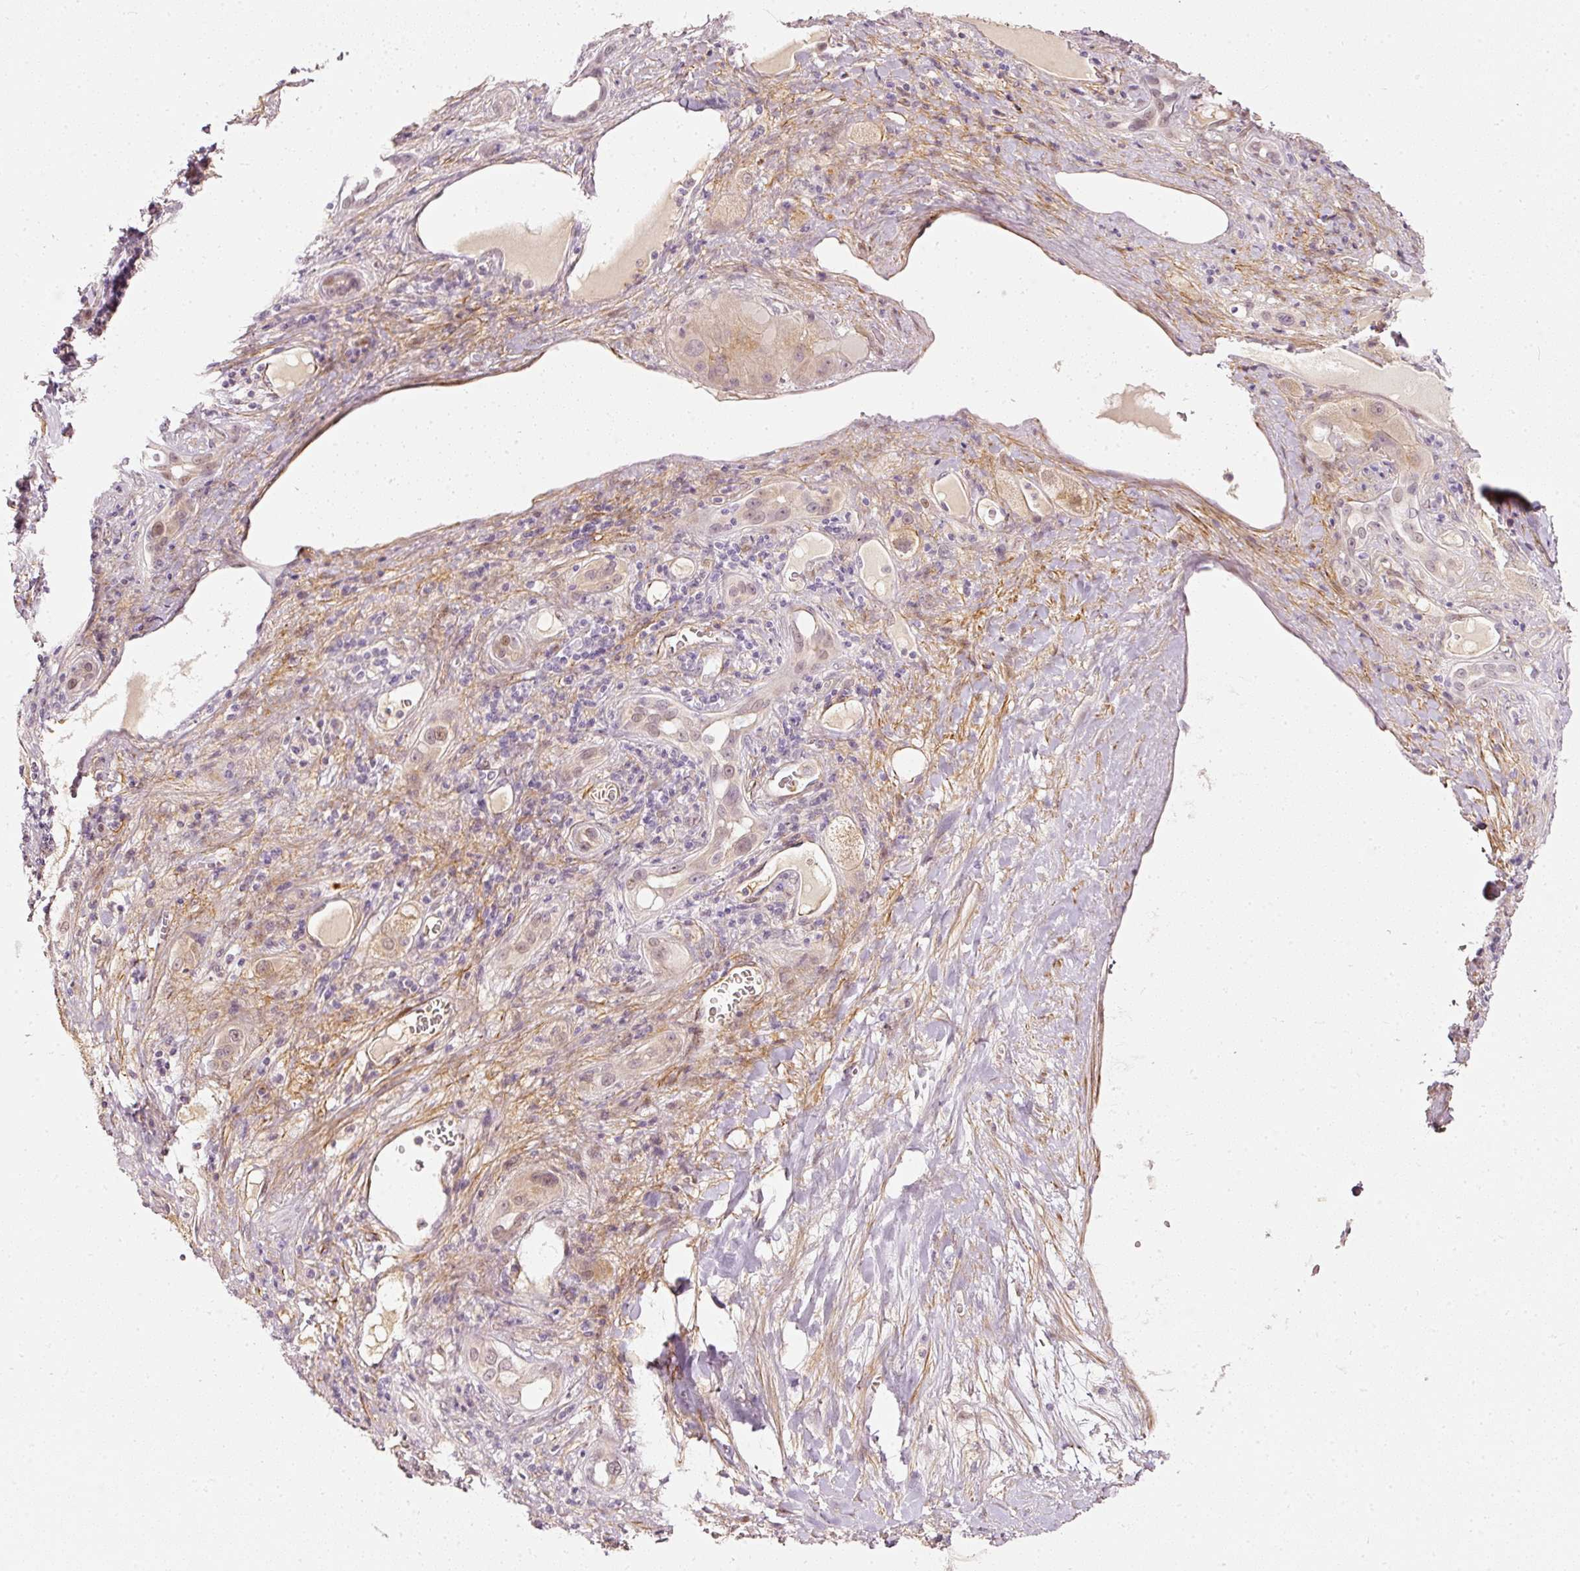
{"staining": {"intensity": "weak", "quantity": "<25%", "location": "nuclear"}, "tissue": "liver cancer", "cell_type": "Tumor cells", "image_type": "cancer", "snomed": [{"axis": "morphology", "description": "Carcinoma, Hepatocellular, NOS"}, {"axis": "topography", "description": "Liver"}], "caption": "Immunohistochemistry of human liver cancer (hepatocellular carcinoma) reveals no positivity in tumor cells. (DAB immunohistochemistry (IHC) visualized using brightfield microscopy, high magnification).", "gene": "TOGARAM1", "patient": {"sex": "female", "age": 73}}